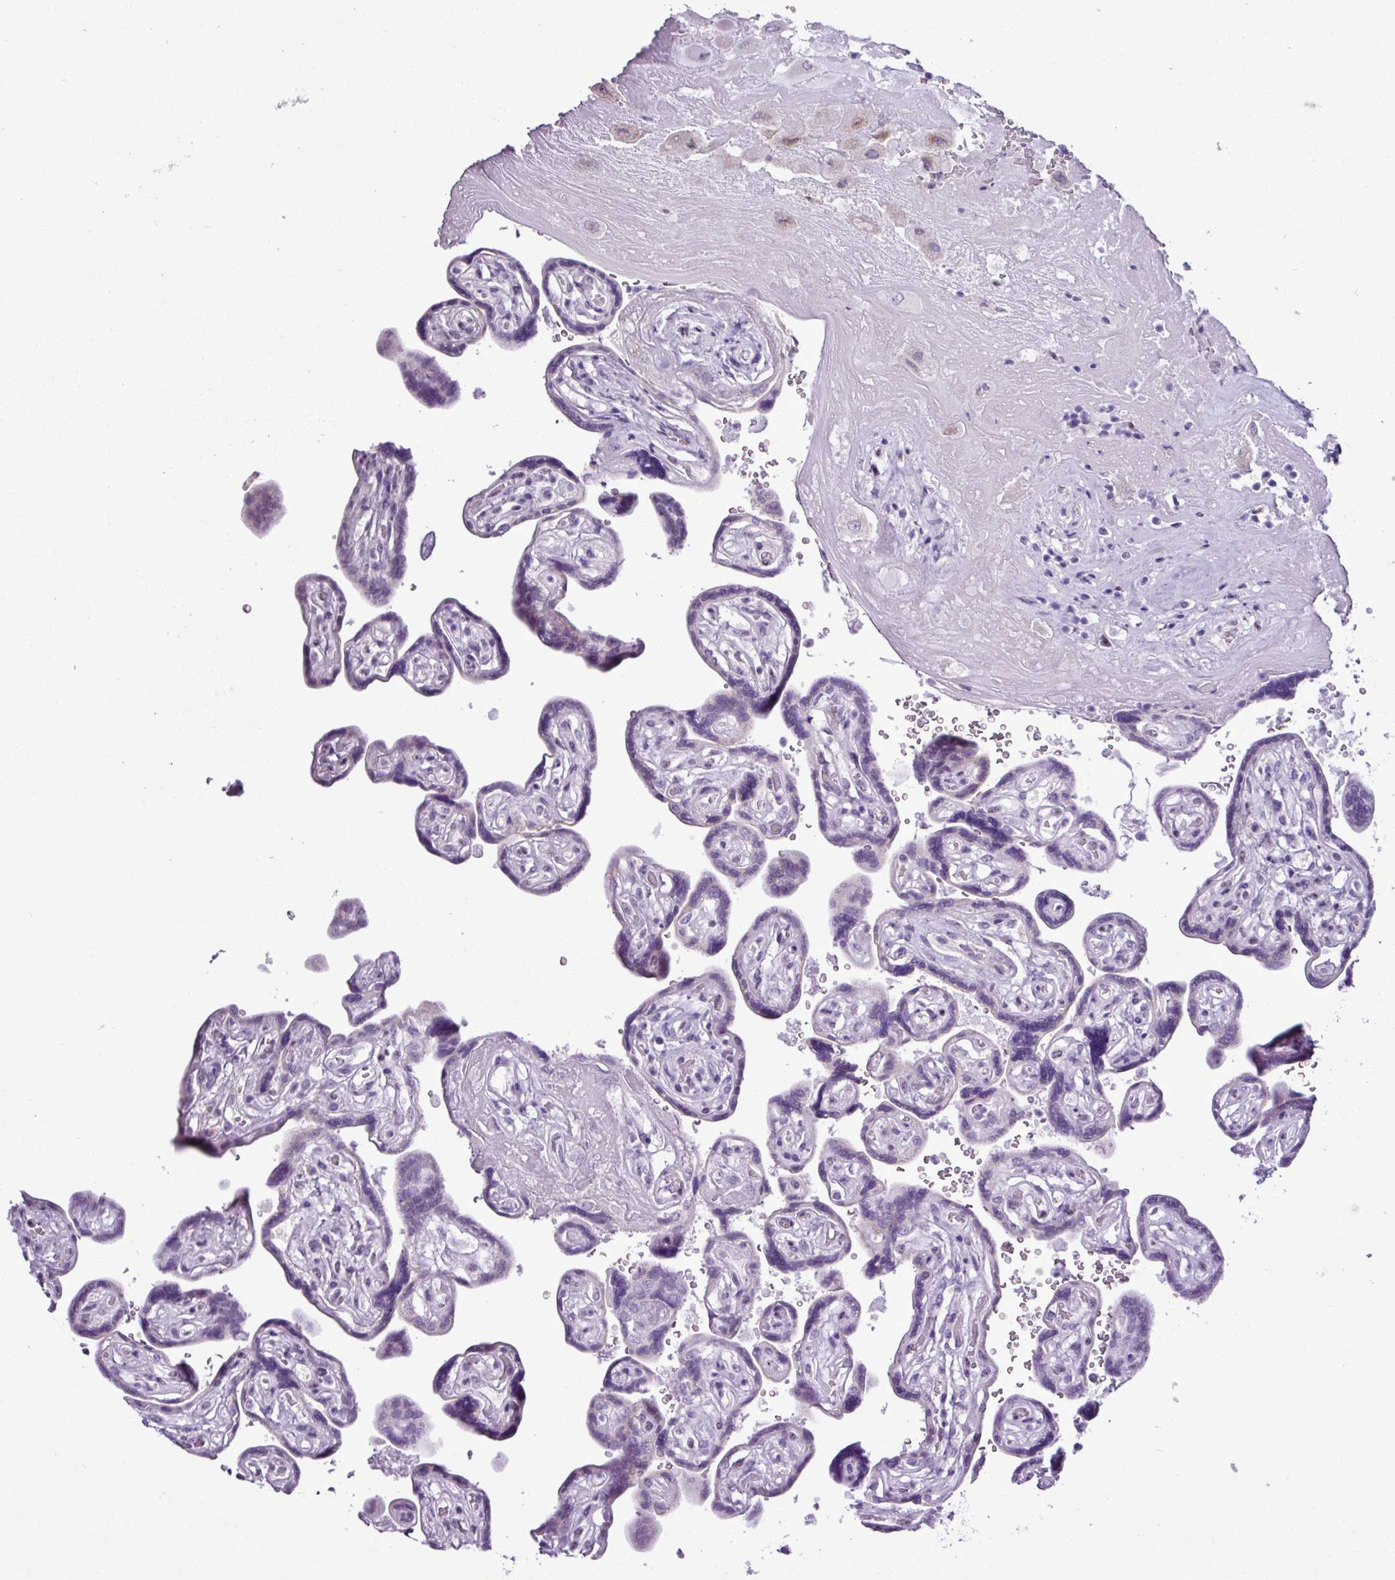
{"staining": {"intensity": "negative", "quantity": "none", "location": "none"}, "tissue": "placenta", "cell_type": "Decidual cells", "image_type": "normal", "snomed": [{"axis": "morphology", "description": "Normal tissue, NOS"}, {"axis": "topography", "description": "Placenta"}], "caption": "Protein analysis of benign placenta reveals no significant staining in decidual cells.", "gene": "ALDH3A1", "patient": {"sex": "female", "age": 32}}